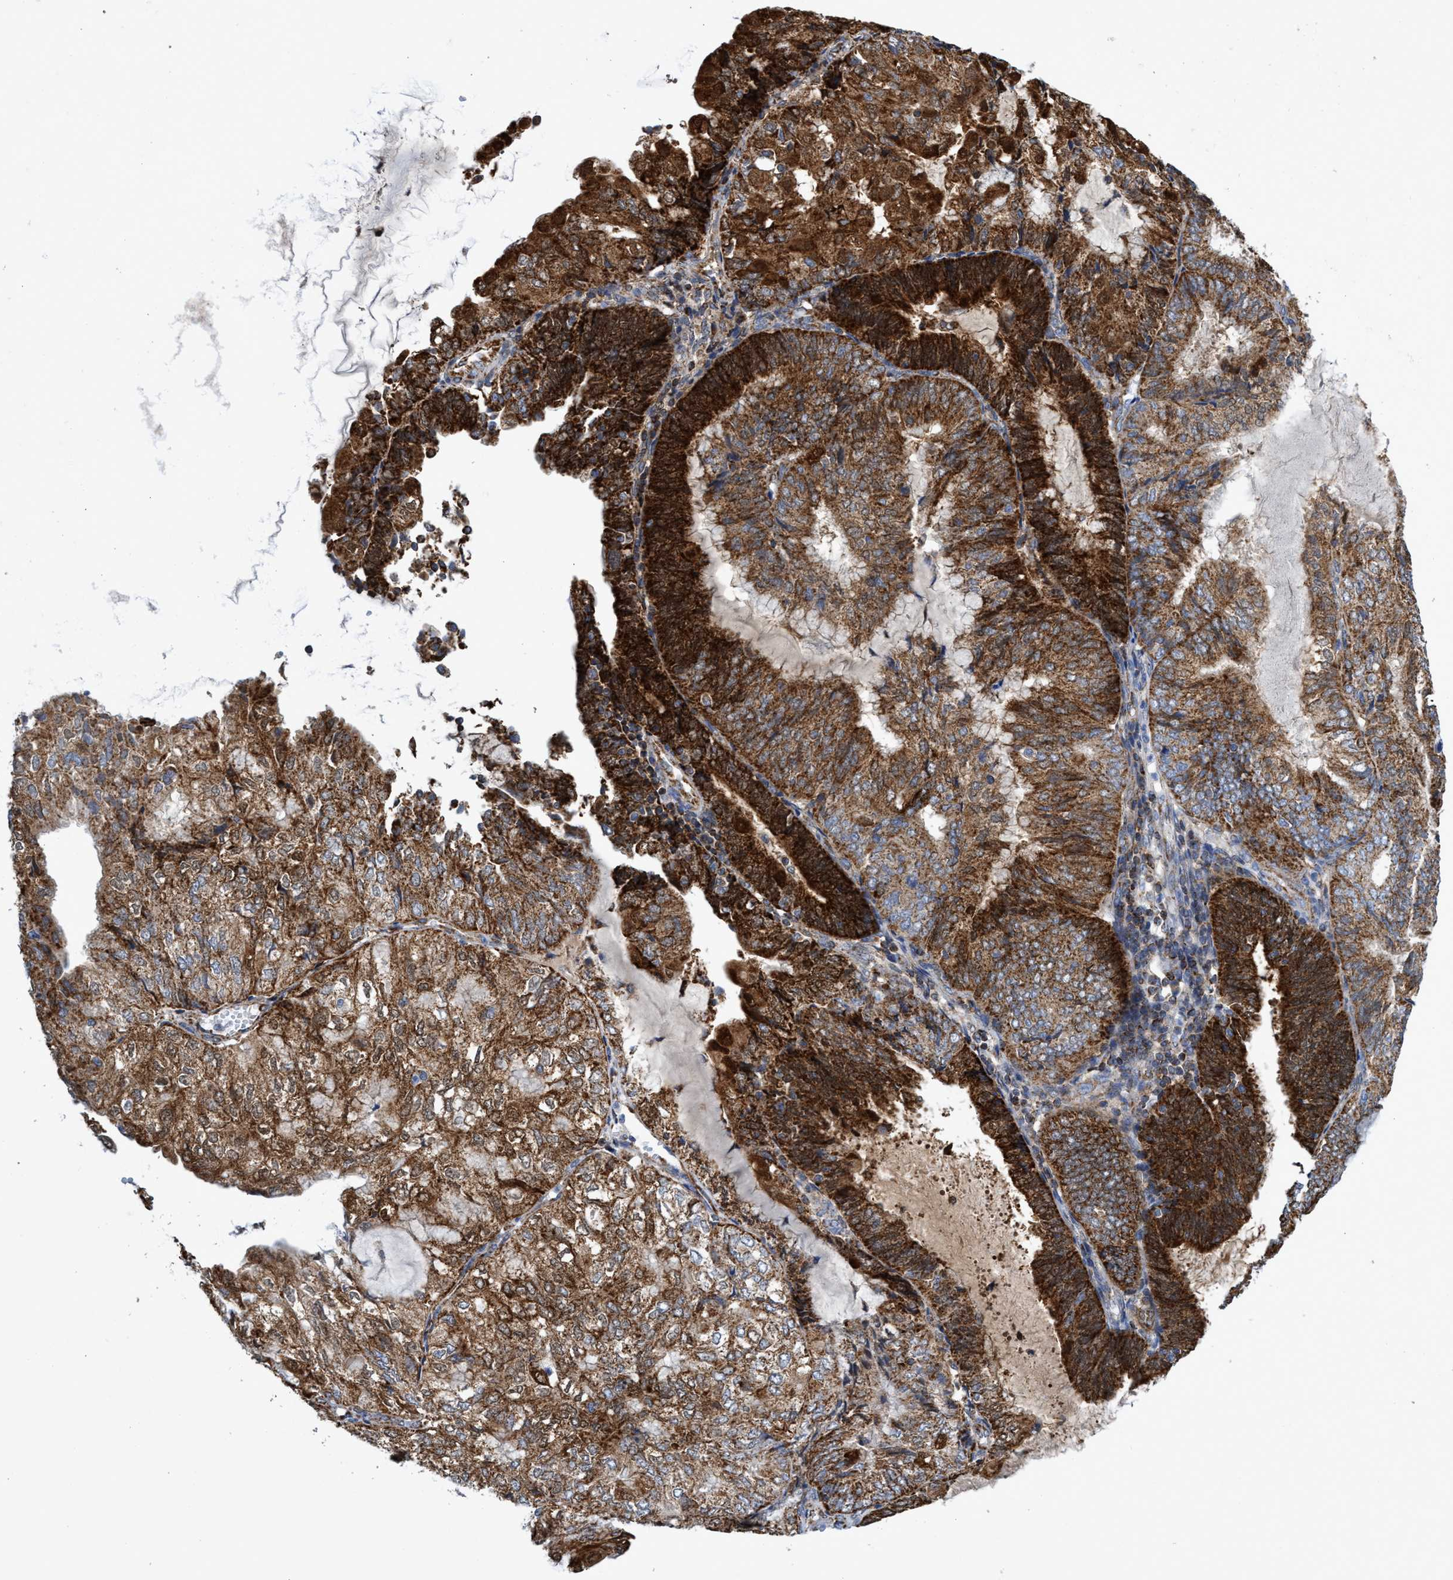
{"staining": {"intensity": "strong", "quantity": ">75%", "location": "cytoplasmic/membranous"}, "tissue": "endometrial cancer", "cell_type": "Tumor cells", "image_type": "cancer", "snomed": [{"axis": "morphology", "description": "Adenocarcinoma, NOS"}, {"axis": "topography", "description": "Endometrium"}], "caption": "Endometrial adenocarcinoma stained for a protein displays strong cytoplasmic/membranous positivity in tumor cells. The protein of interest is stained brown, and the nuclei are stained in blue (DAB IHC with brightfield microscopy, high magnification).", "gene": "CRYZ", "patient": {"sex": "female", "age": 81}}